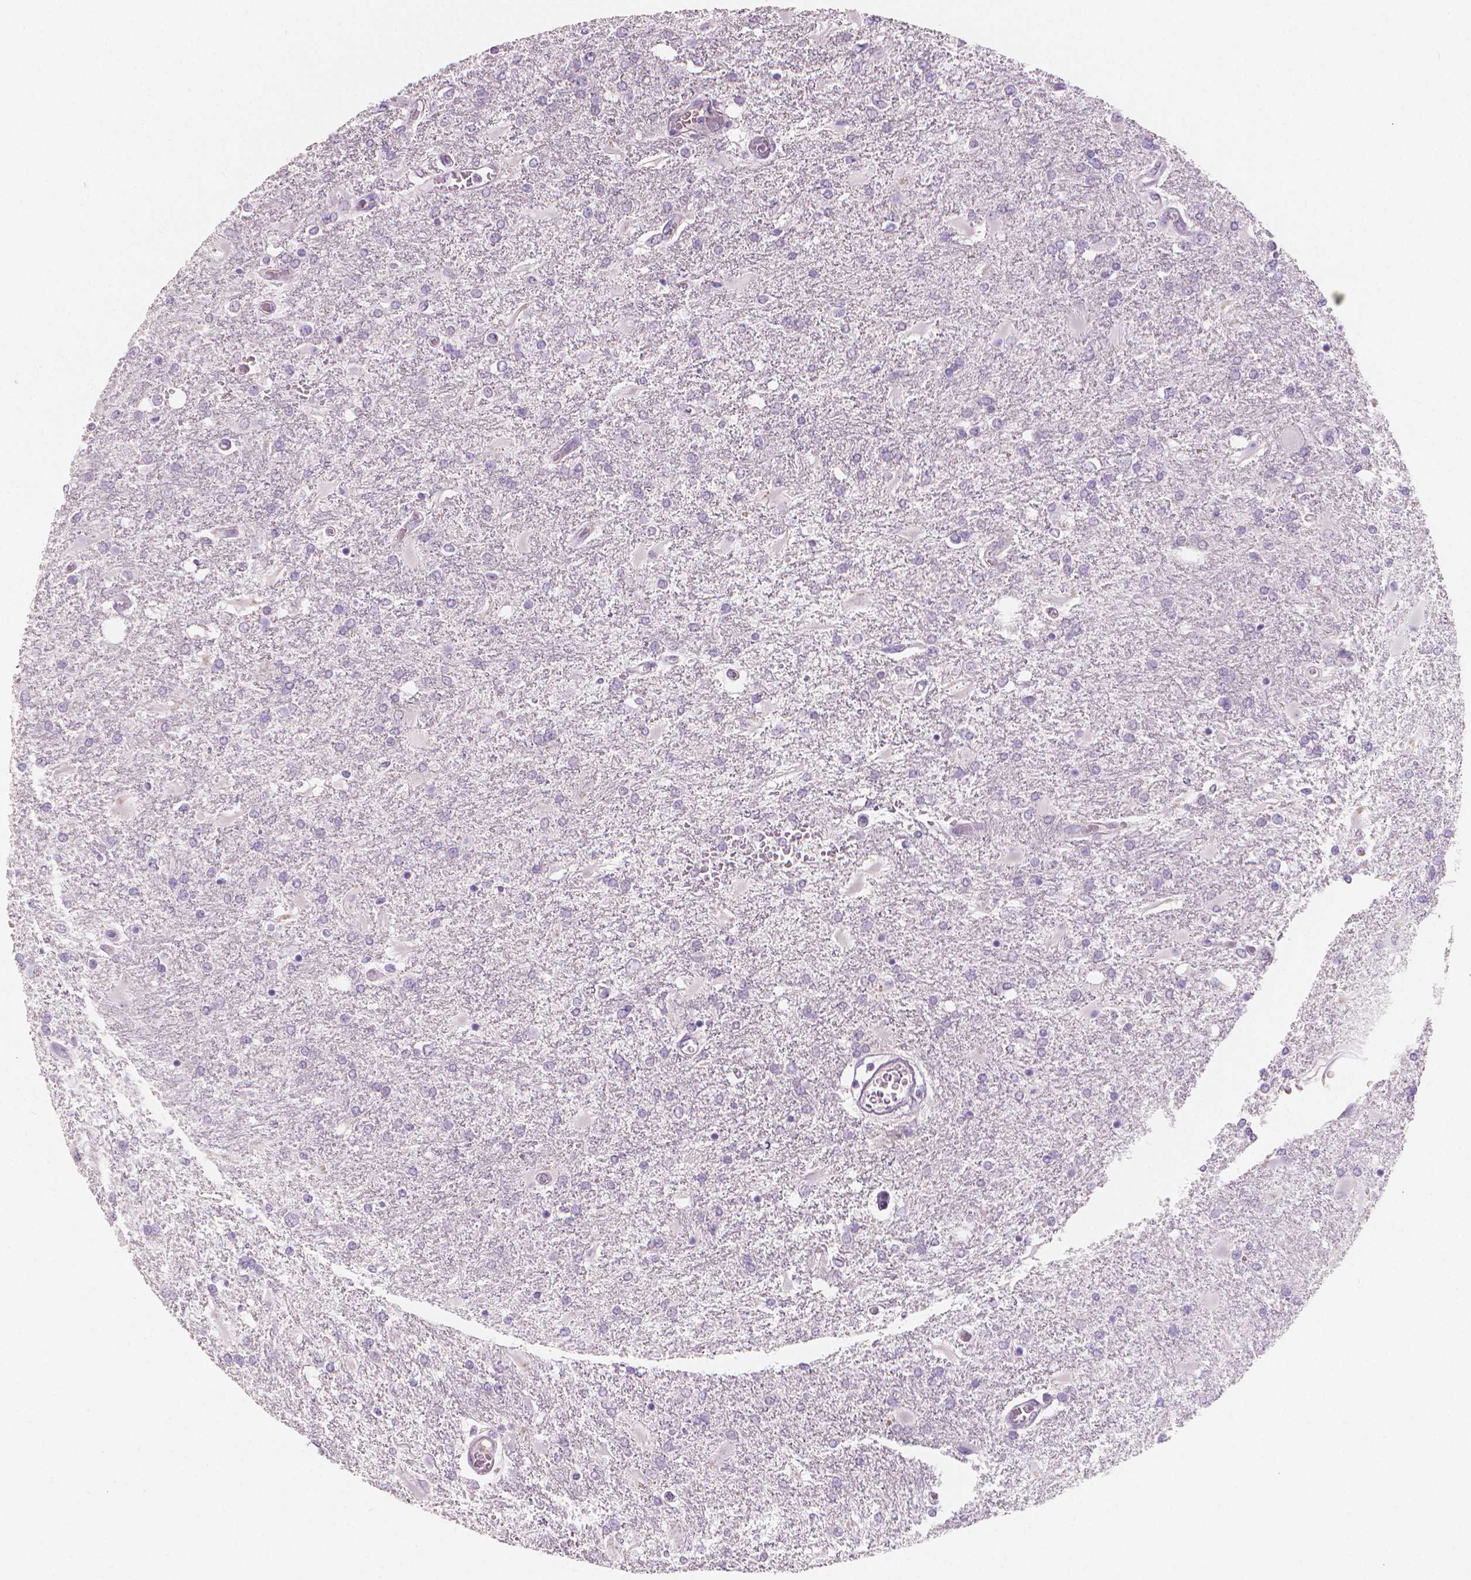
{"staining": {"intensity": "negative", "quantity": "none", "location": "none"}, "tissue": "glioma", "cell_type": "Tumor cells", "image_type": "cancer", "snomed": [{"axis": "morphology", "description": "Glioma, malignant, High grade"}, {"axis": "topography", "description": "Cerebral cortex"}], "caption": "Tumor cells are negative for brown protein staining in malignant glioma (high-grade).", "gene": "APOA4", "patient": {"sex": "male", "age": 79}}